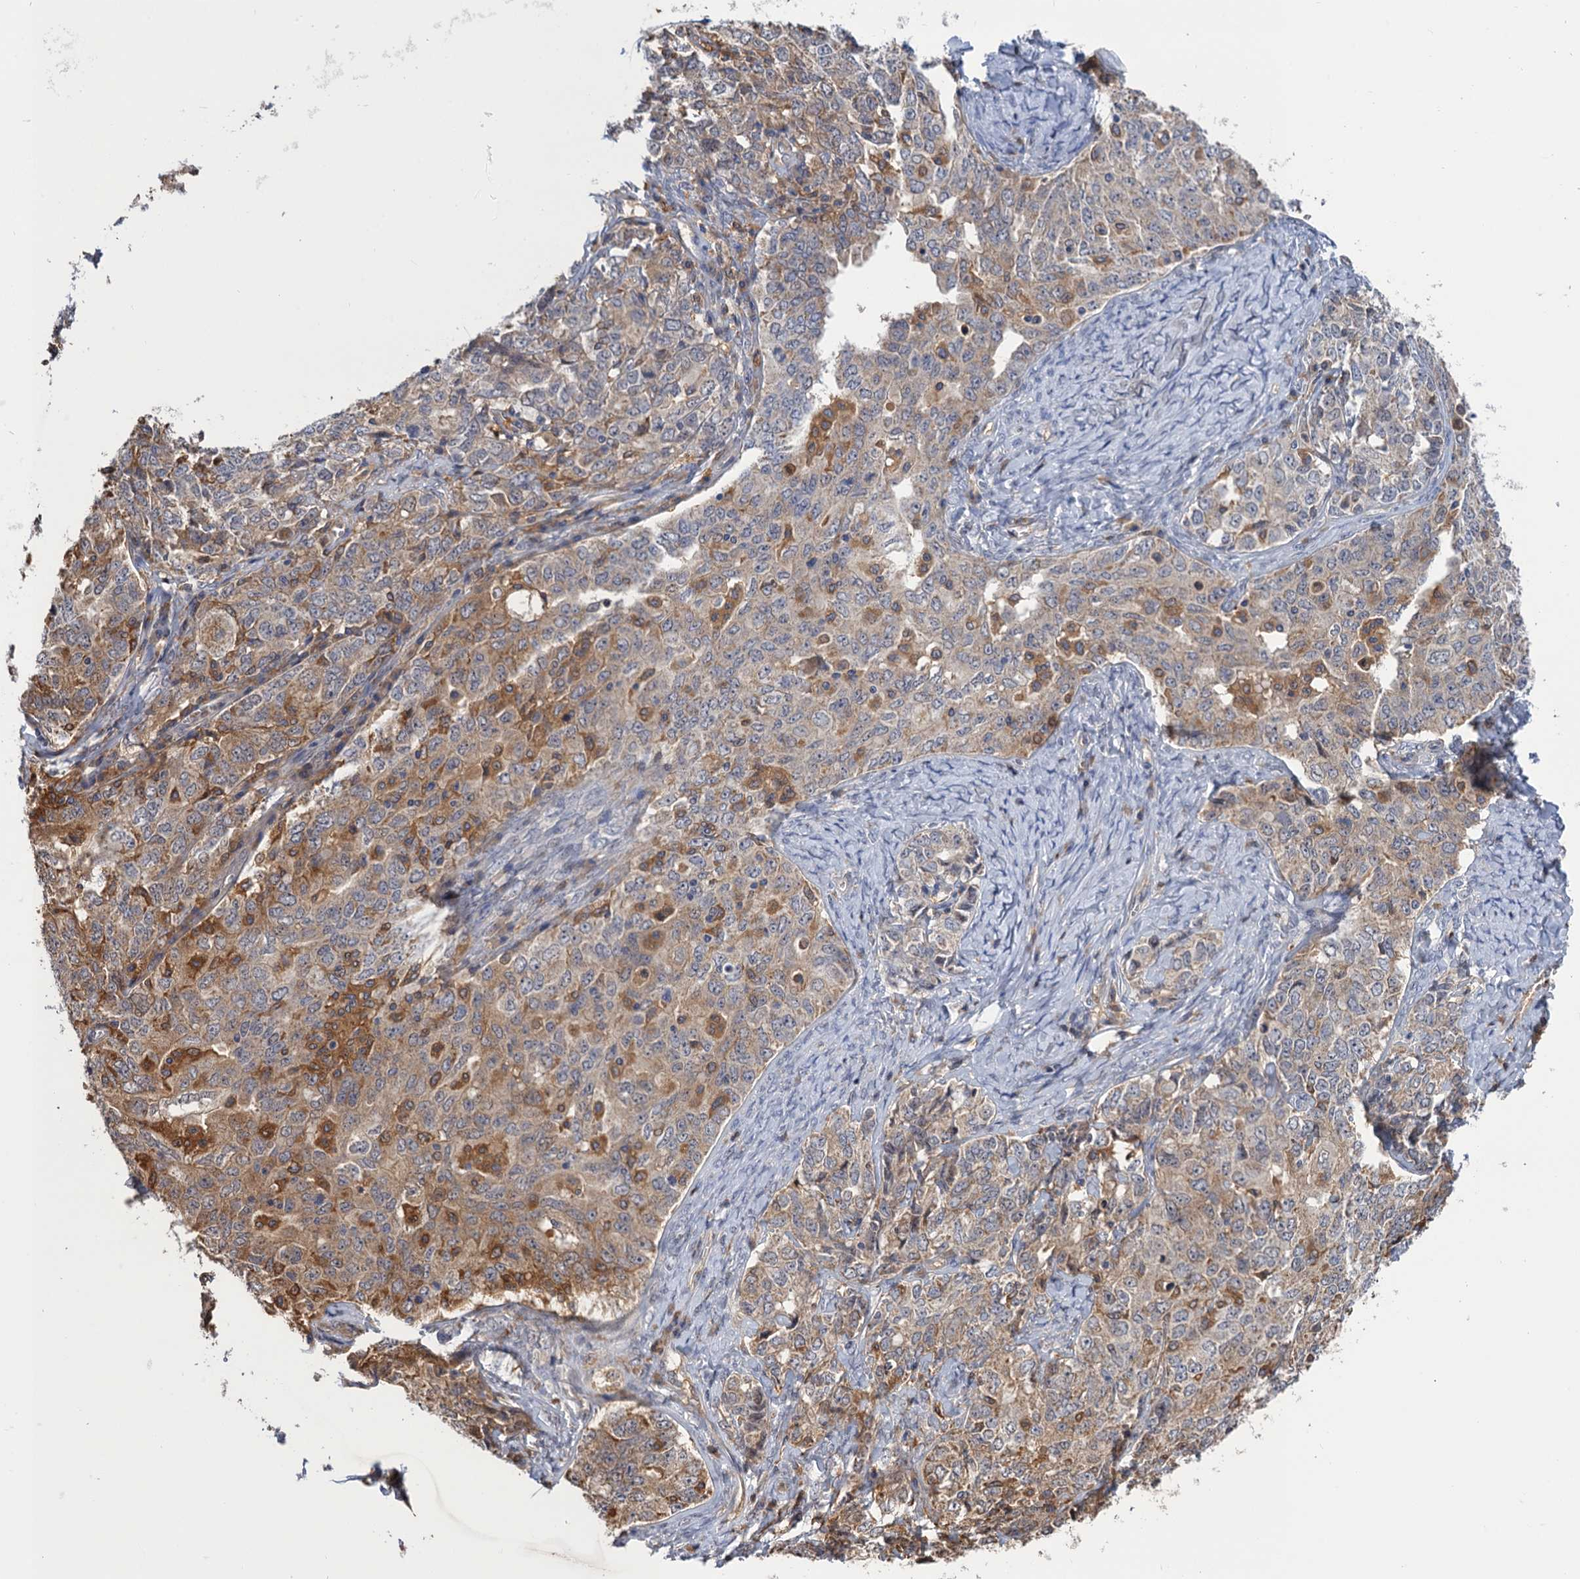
{"staining": {"intensity": "weak", "quantity": ">75%", "location": "cytoplasmic/membranous"}, "tissue": "ovarian cancer", "cell_type": "Tumor cells", "image_type": "cancer", "snomed": [{"axis": "morphology", "description": "Carcinoma, endometroid"}, {"axis": "topography", "description": "Ovary"}], "caption": "Human ovarian cancer stained for a protein (brown) demonstrates weak cytoplasmic/membranous positive staining in about >75% of tumor cells.", "gene": "NEK8", "patient": {"sex": "female", "age": 62}}